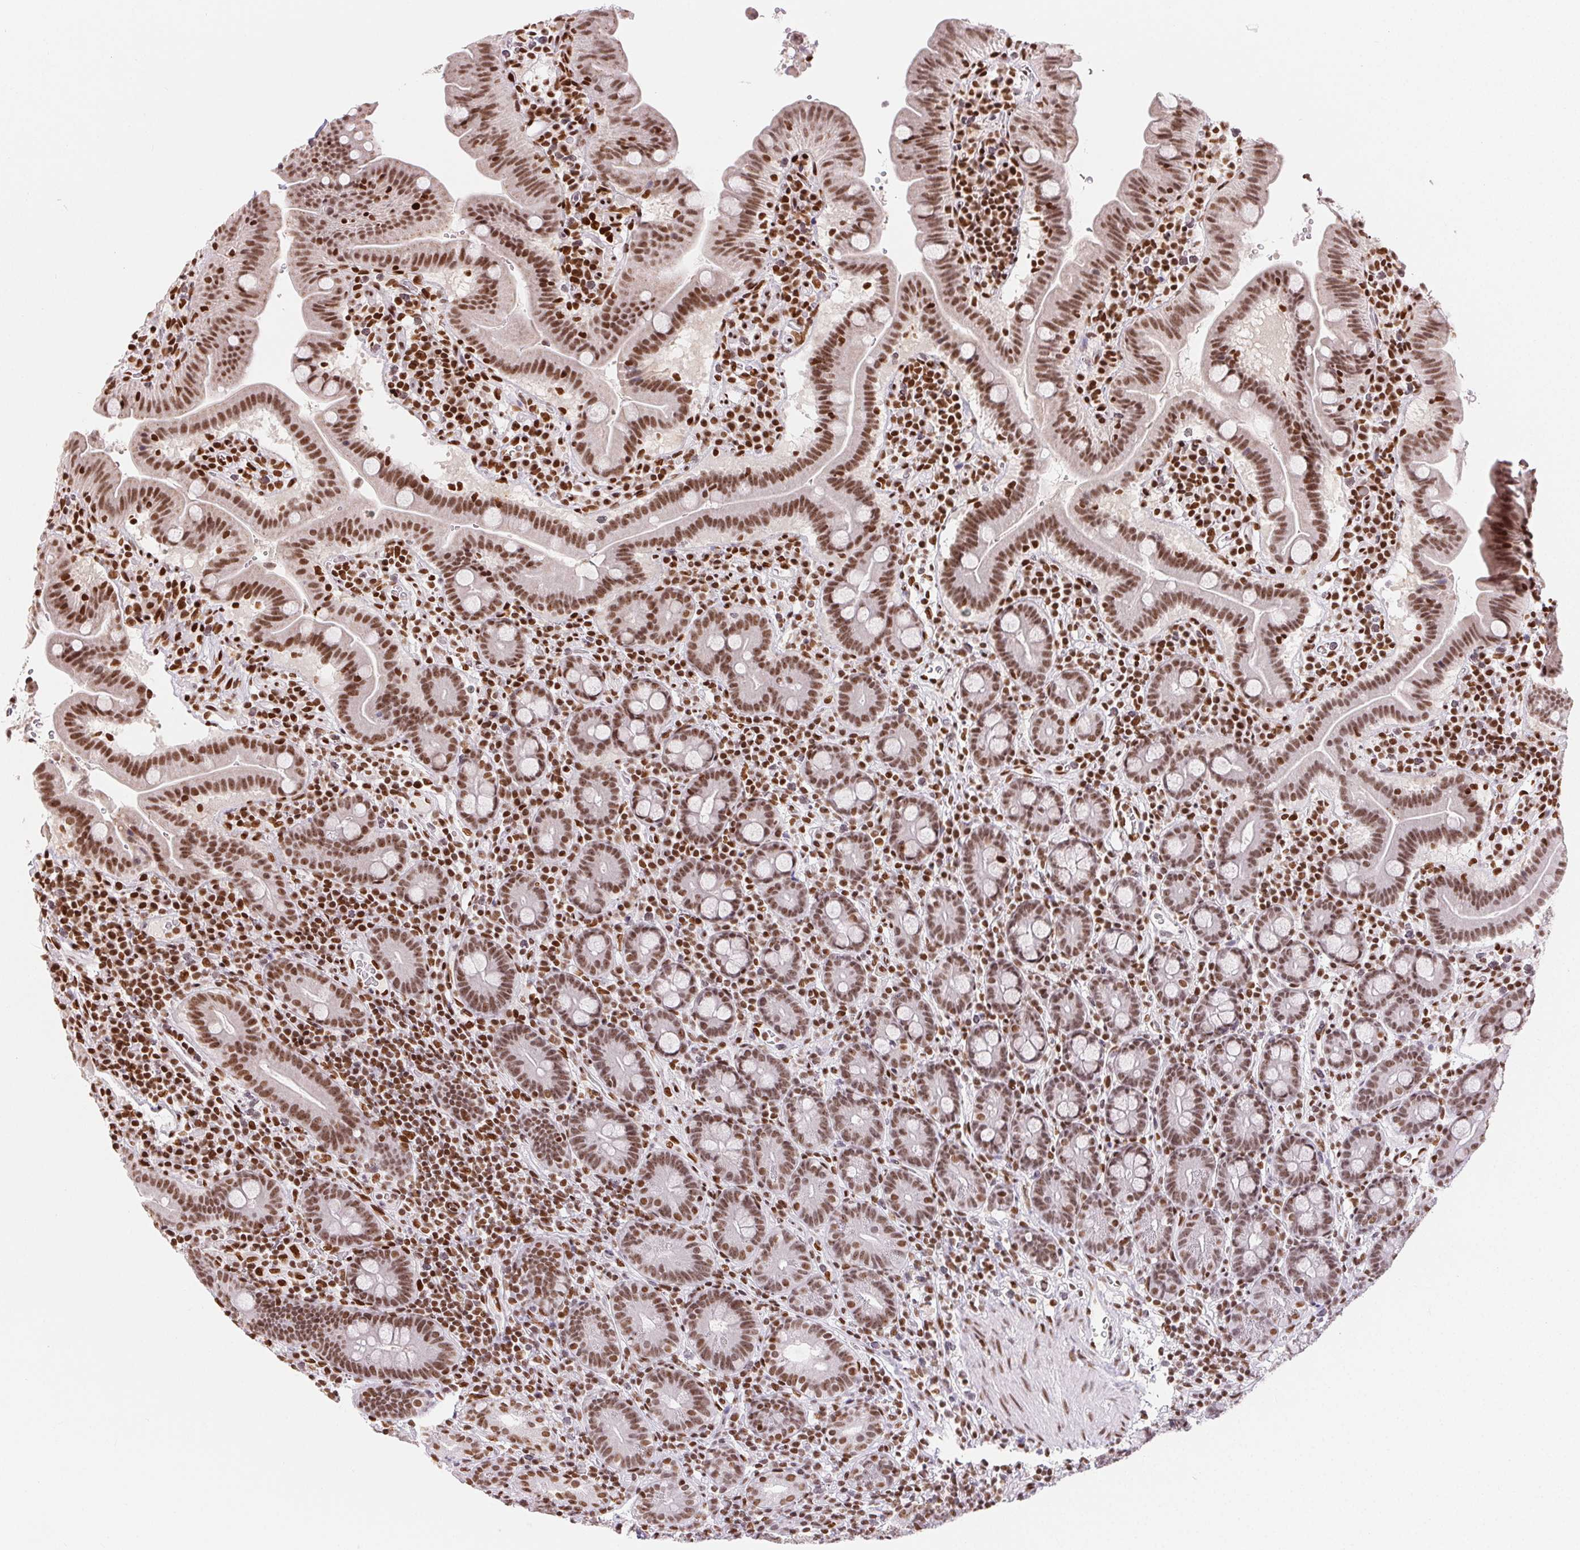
{"staining": {"intensity": "moderate", "quantity": ">75%", "location": "nuclear"}, "tissue": "small intestine", "cell_type": "Glandular cells", "image_type": "normal", "snomed": [{"axis": "morphology", "description": "Normal tissue, NOS"}, {"axis": "topography", "description": "Small intestine"}], "caption": "Small intestine stained with DAB (3,3'-diaminobenzidine) IHC shows medium levels of moderate nuclear staining in approximately >75% of glandular cells. The staining was performed using DAB, with brown indicating positive protein expression. Nuclei are stained blue with hematoxylin.", "gene": "ZNF80", "patient": {"sex": "male", "age": 26}}